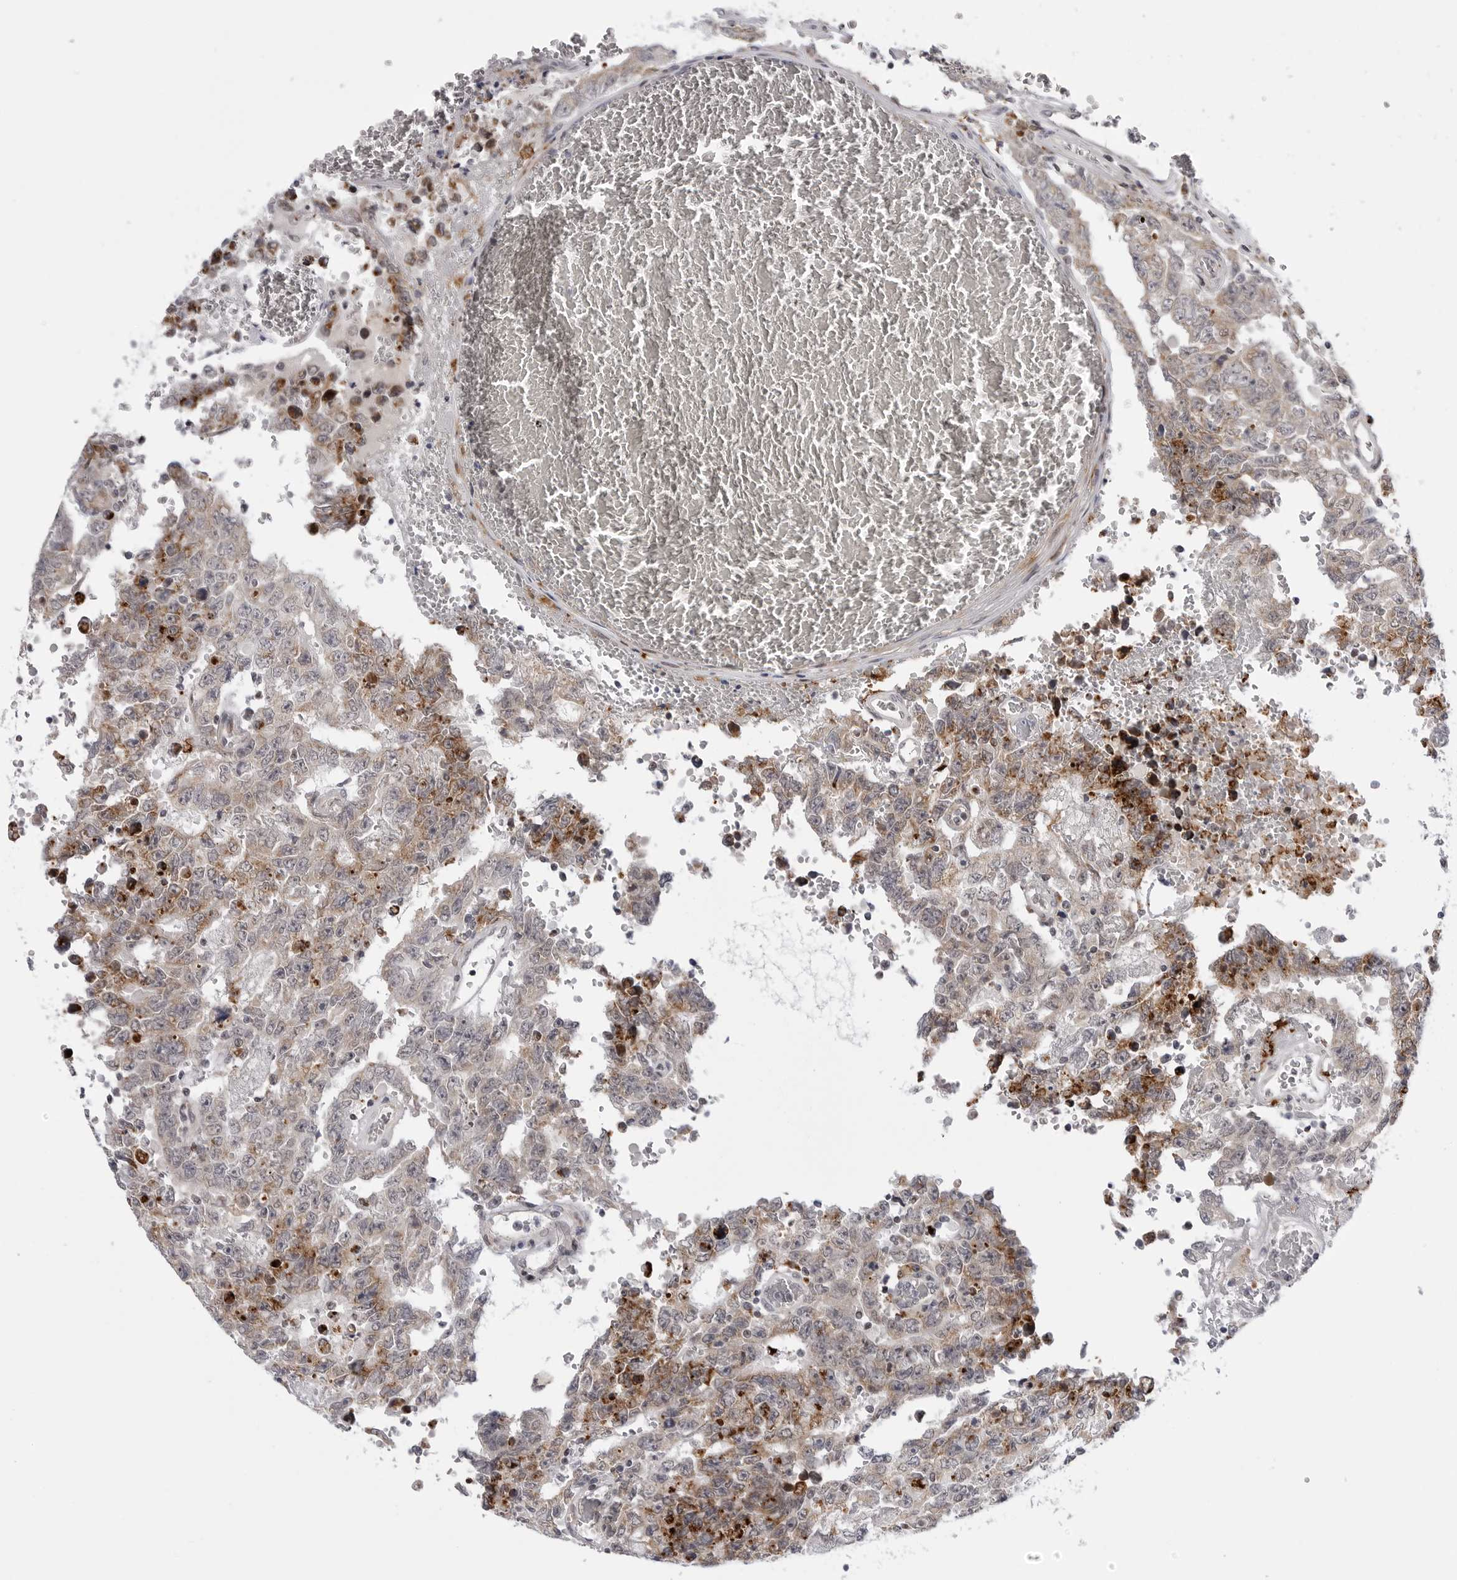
{"staining": {"intensity": "negative", "quantity": "none", "location": "none"}, "tissue": "testis cancer", "cell_type": "Tumor cells", "image_type": "cancer", "snomed": [{"axis": "morphology", "description": "Carcinoma, Embryonal, NOS"}, {"axis": "topography", "description": "Testis"}], "caption": "IHC of human testis embryonal carcinoma shows no expression in tumor cells.", "gene": "CDK20", "patient": {"sex": "male", "age": 26}}